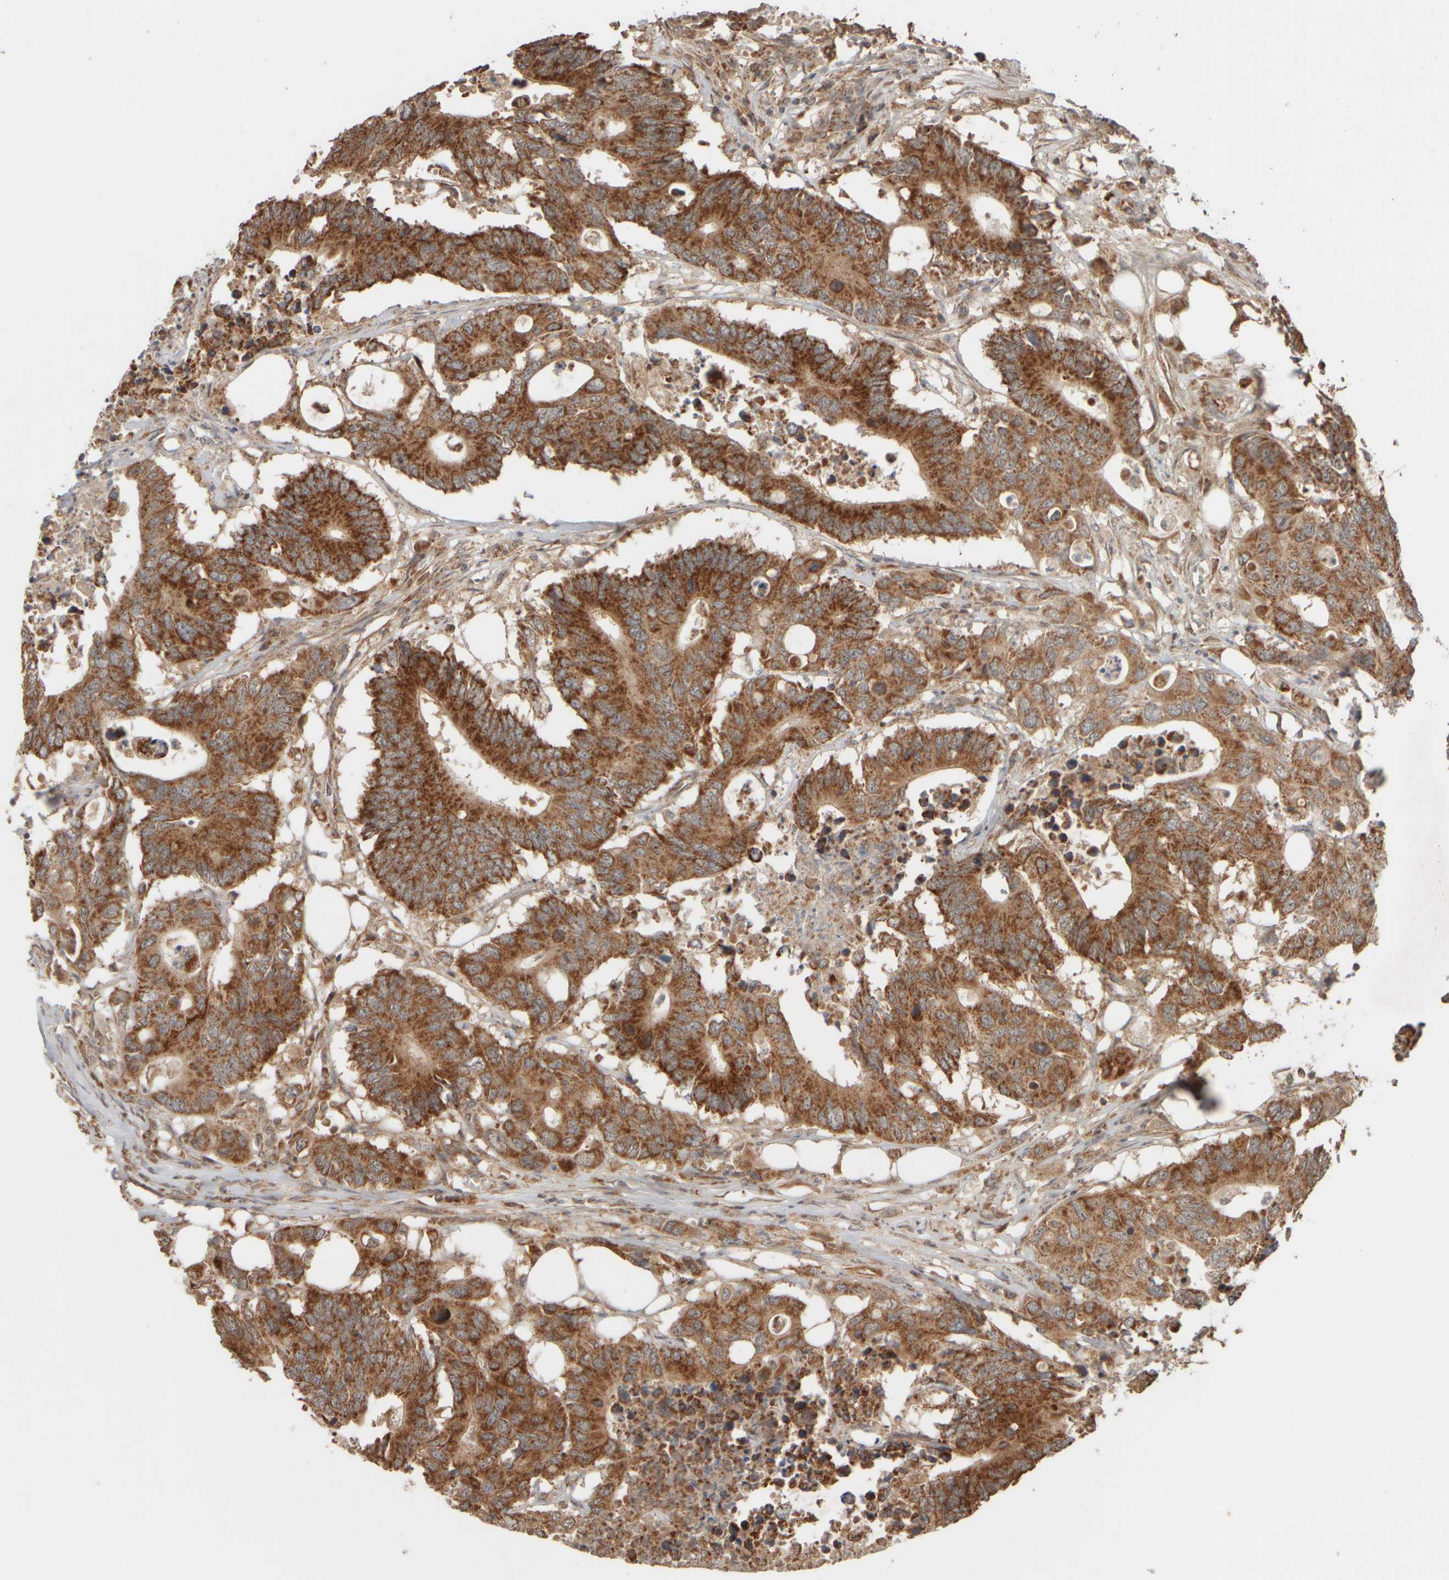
{"staining": {"intensity": "strong", "quantity": ">75%", "location": "cytoplasmic/membranous"}, "tissue": "colorectal cancer", "cell_type": "Tumor cells", "image_type": "cancer", "snomed": [{"axis": "morphology", "description": "Adenocarcinoma, NOS"}, {"axis": "topography", "description": "Colon"}], "caption": "A micrograph showing strong cytoplasmic/membranous staining in about >75% of tumor cells in colorectal cancer (adenocarcinoma), as visualized by brown immunohistochemical staining.", "gene": "EIF2B3", "patient": {"sex": "male", "age": 71}}